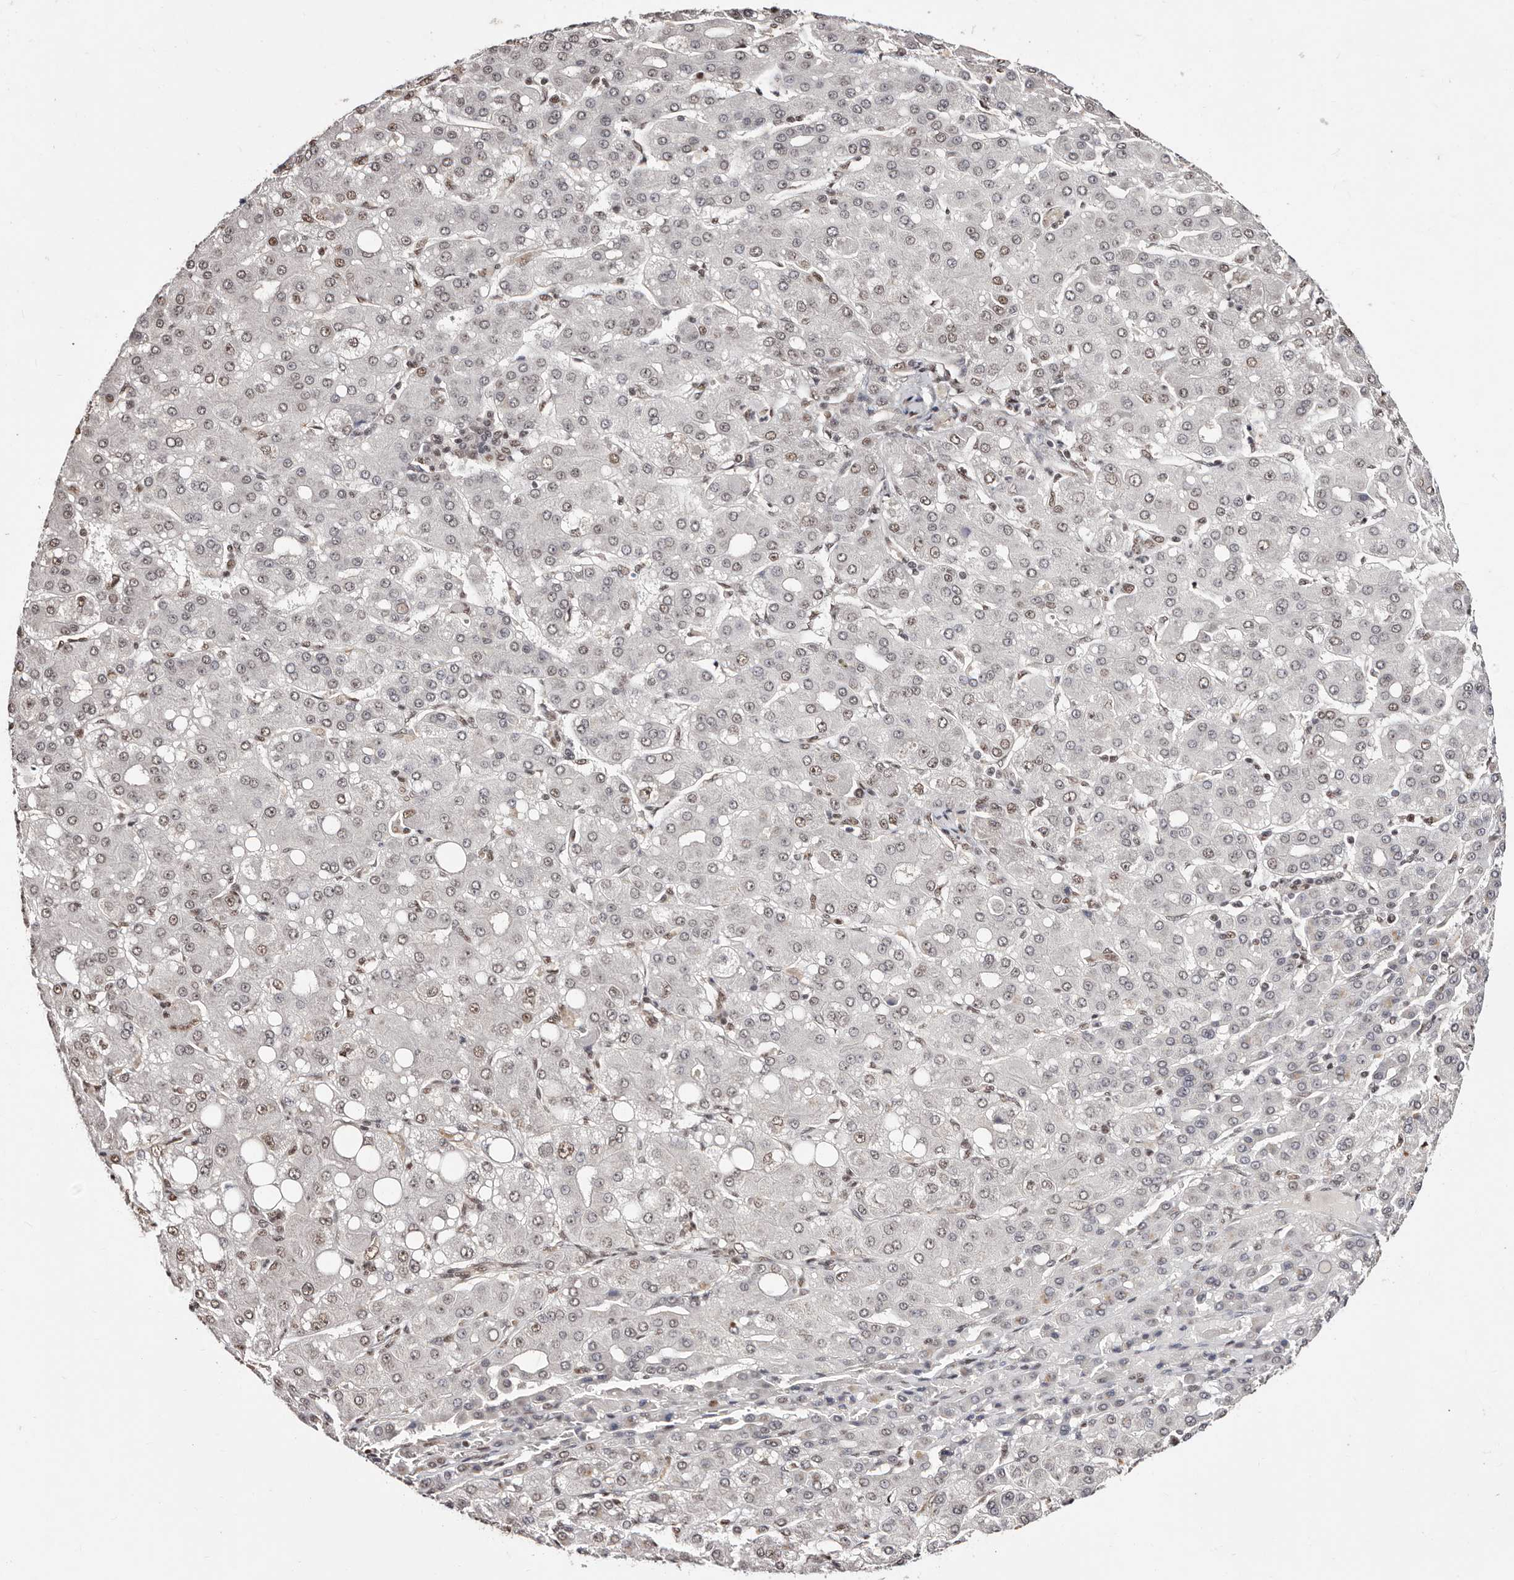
{"staining": {"intensity": "moderate", "quantity": ">75%", "location": "nuclear"}, "tissue": "liver cancer", "cell_type": "Tumor cells", "image_type": "cancer", "snomed": [{"axis": "morphology", "description": "Carcinoma, Hepatocellular, NOS"}, {"axis": "topography", "description": "Liver"}], "caption": "A brown stain highlights moderate nuclear staining of a protein in human liver hepatocellular carcinoma tumor cells.", "gene": "BICRAL", "patient": {"sex": "male", "age": 65}}